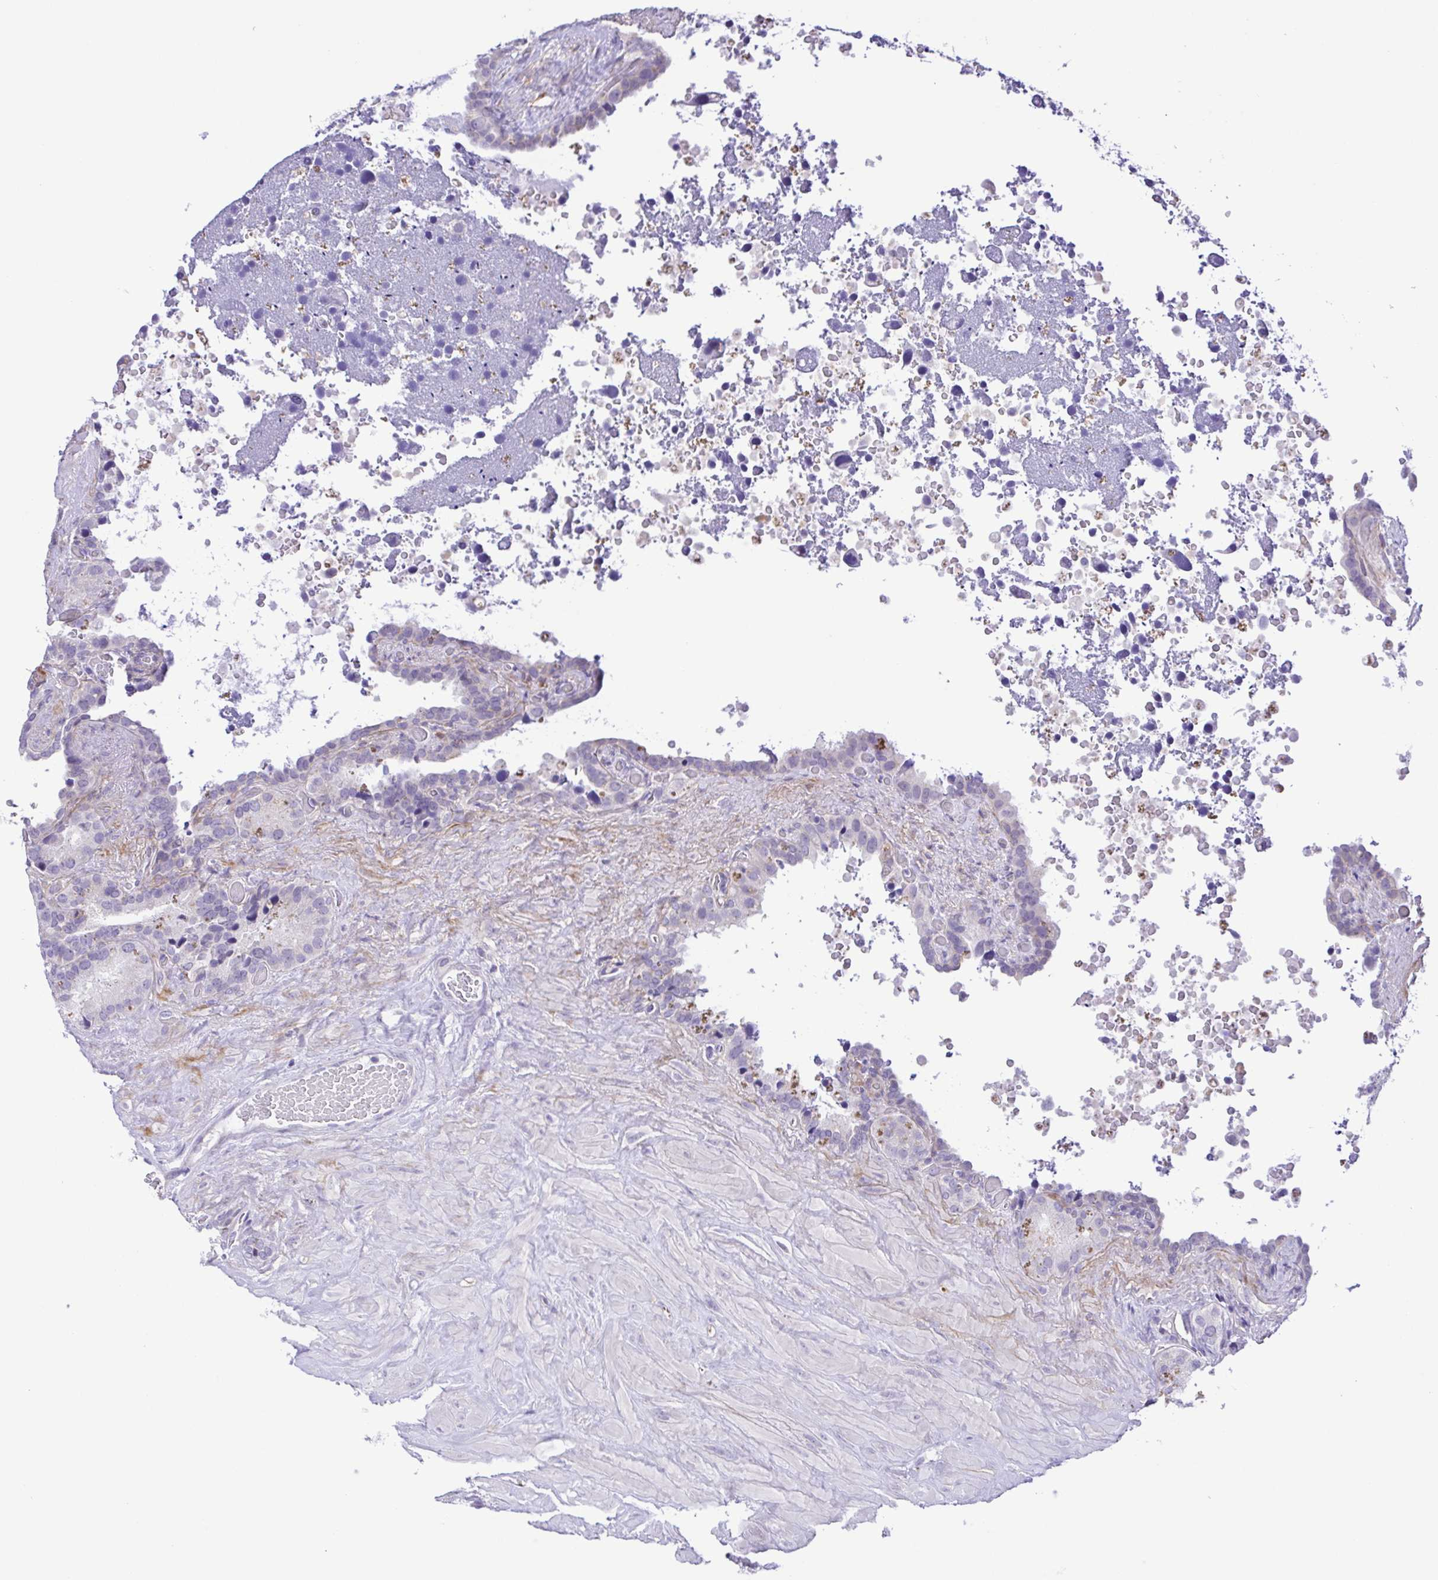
{"staining": {"intensity": "negative", "quantity": "none", "location": "none"}, "tissue": "seminal vesicle", "cell_type": "Glandular cells", "image_type": "normal", "snomed": [{"axis": "morphology", "description": "Normal tissue, NOS"}, {"axis": "topography", "description": "Seminal veicle"}], "caption": "High magnification brightfield microscopy of benign seminal vesicle stained with DAB (3,3'-diaminobenzidine) (brown) and counterstained with hematoxylin (blue): glandular cells show no significant staining.", "gene": "DCLK2", "patient": {"sex": "male", "age": 60}}